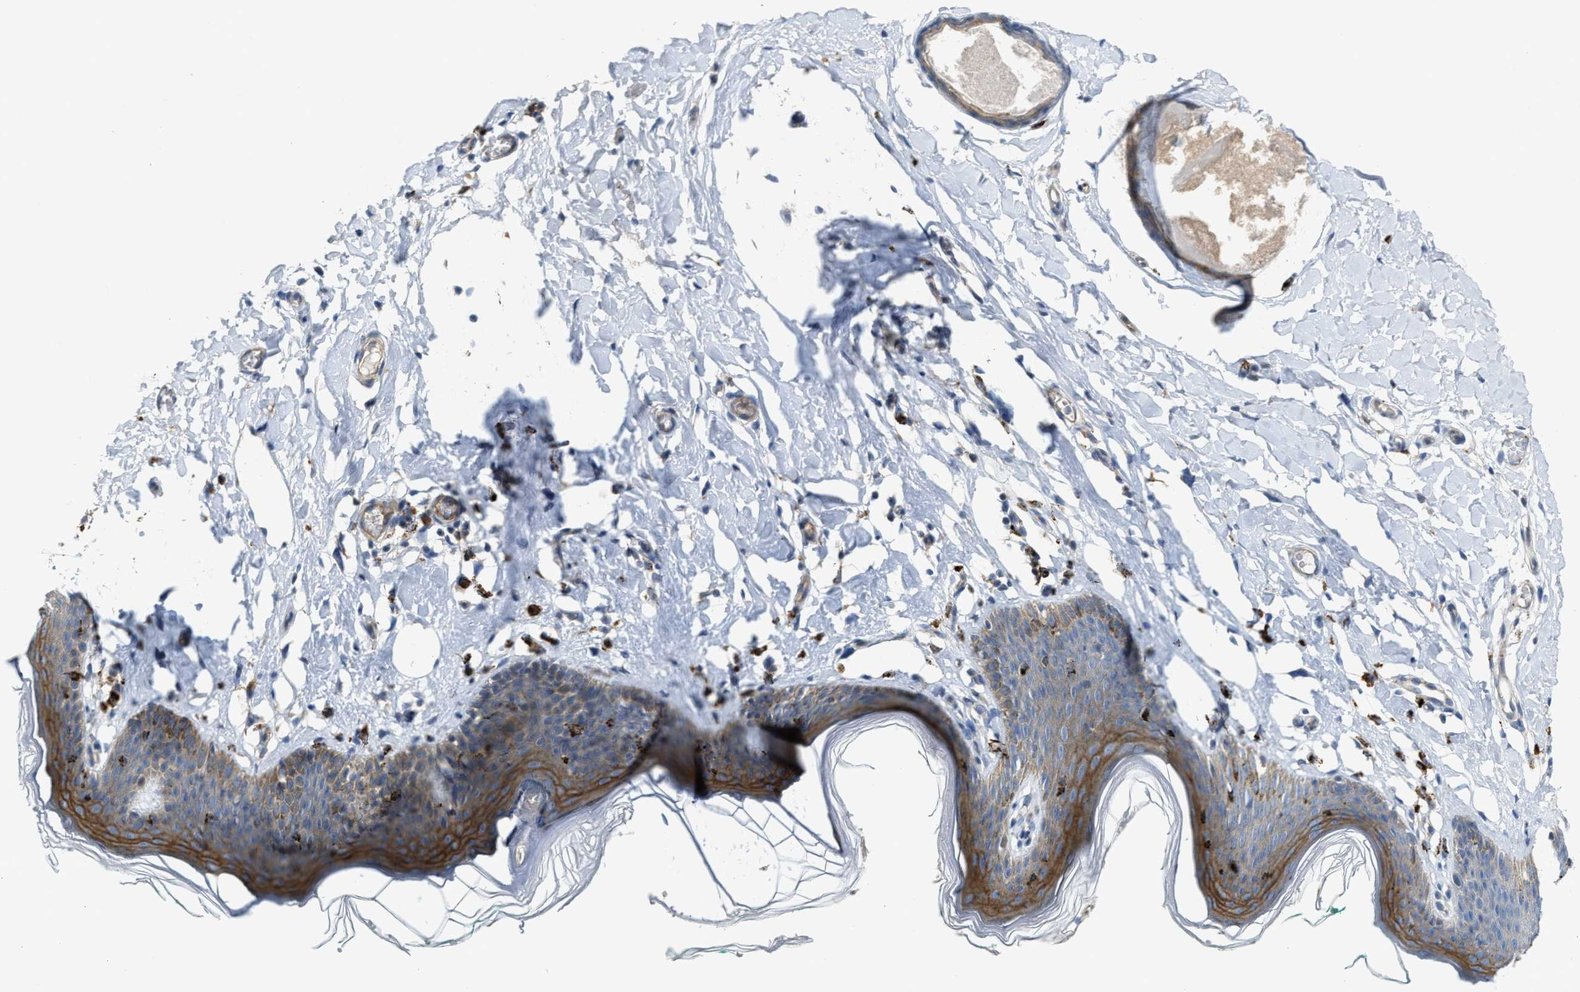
{"staining": {"intensity": "moderate", "quantity": "25%-75%", "location": "cytoplasmic/membranous"}, "tissue": "skin", "cell_type": "Epidermal cells", "image_type": "normal", "snomed": [{"axis": "morphology", "description": "Normal tissue, NOS"}, {"axis": "topography", "description": "Vulva"}], "caption": "Immunohistochemistry (DAB) staining of normal human skin displays moderate cytoplasmic/membranous protein expression in approximately 25%-75% of epidermal cells.", "gene": "KLHDC10", "patient": {"sex": "female", "age": 66}}